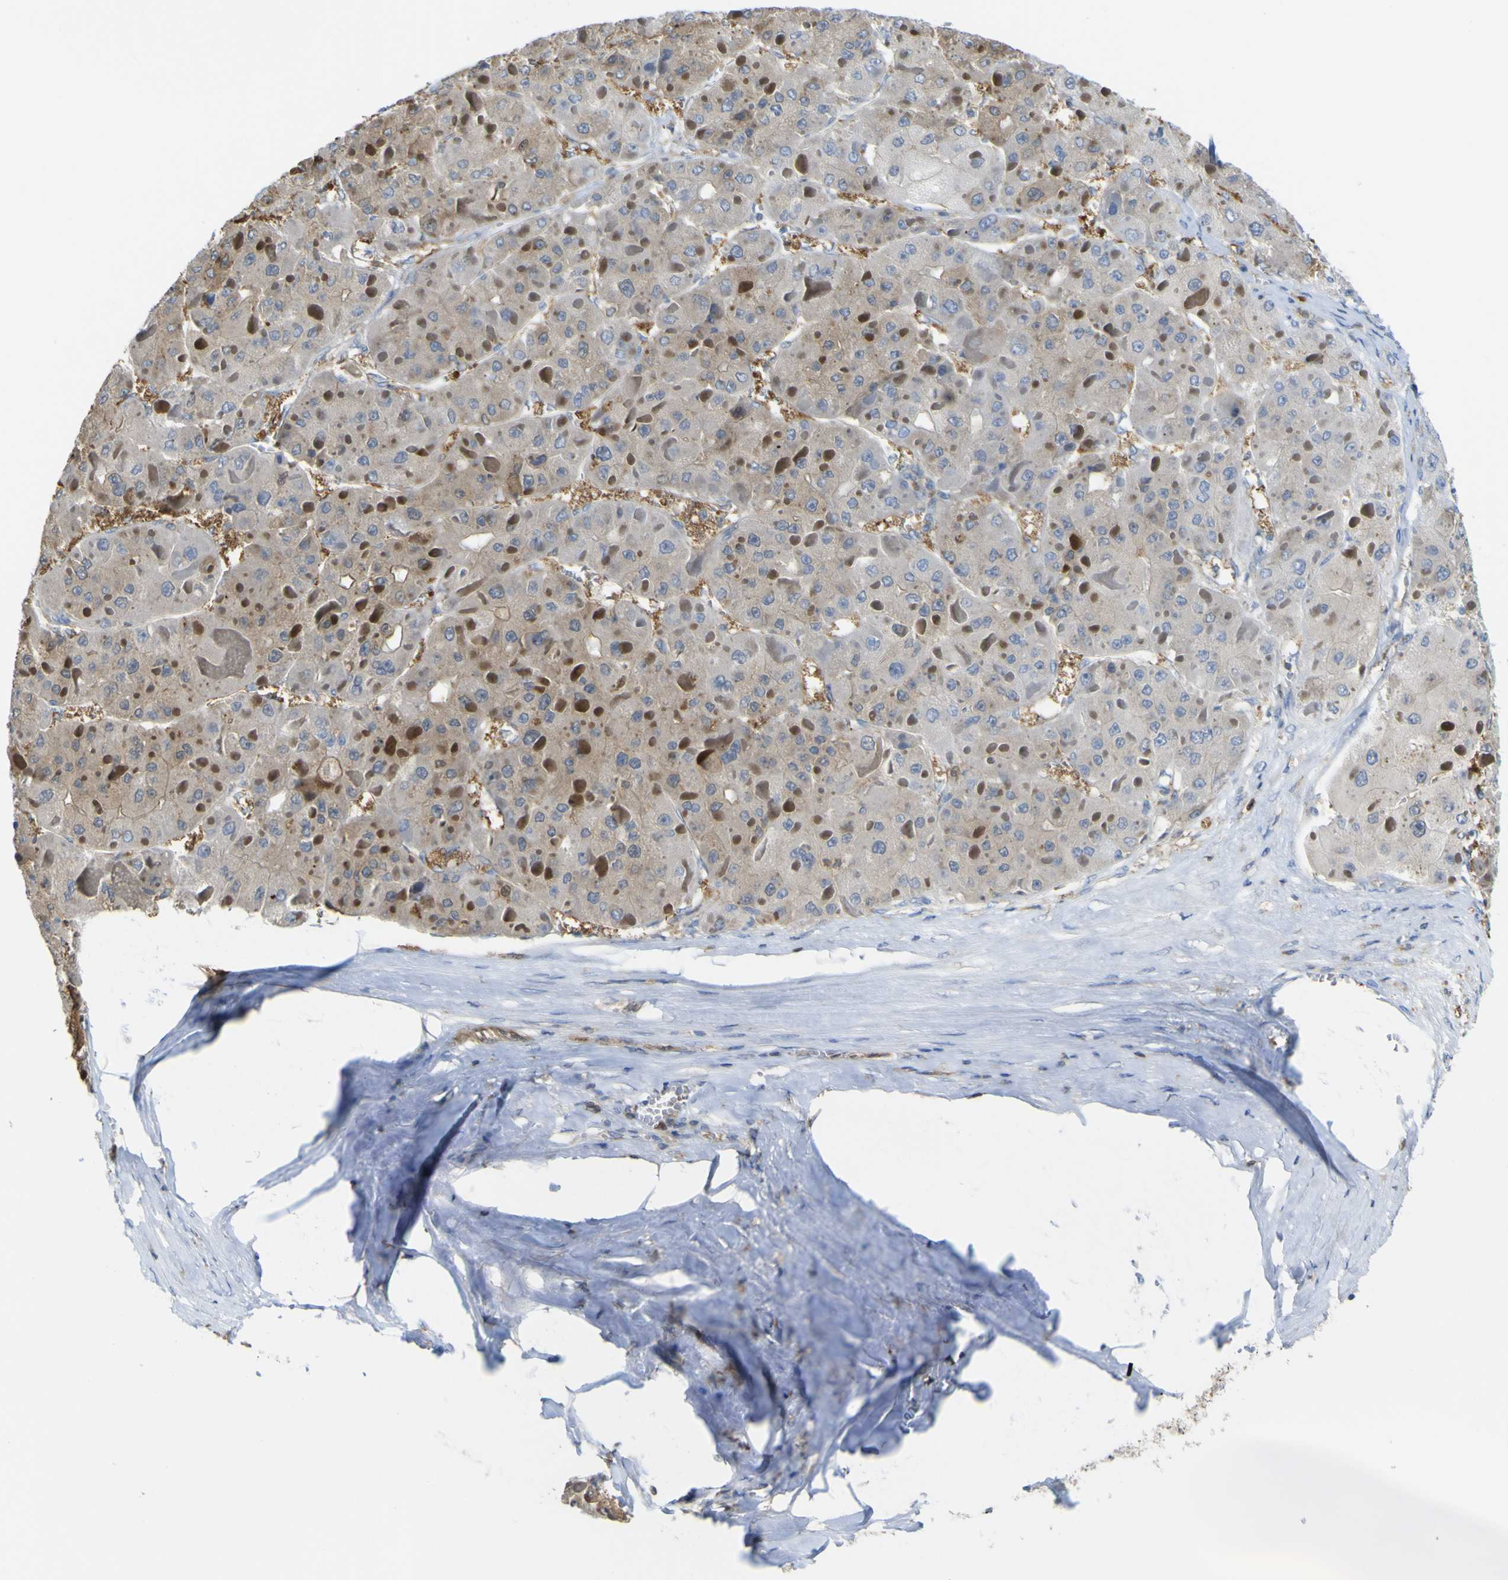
{"staining": {"intensity": "moderate", "quantity": "25%-75%", "location": "cytoplasmic/membranous"}, "tissue": "liver cancer", "cell_type": "Tumor cells", "image_type": "cancer", "snomed": [{"axis": "morphology", "description": "Carcinoma, Hepatocellular, NOS"}, {"axis": "topography", "description": "Liver"}], "caption": "Immunohistochemical staining of hepatocellular carcinoma (liver) exhibits moderate cytoplasmic/membranous protein expression in approximately 25%-75% of tumor cells. Immunohistochemistry stains the protein of interest in brown and the nuclei are stained blue.", "gene": "ABHD3", "patient": {"sex": "female", "age": 73}}